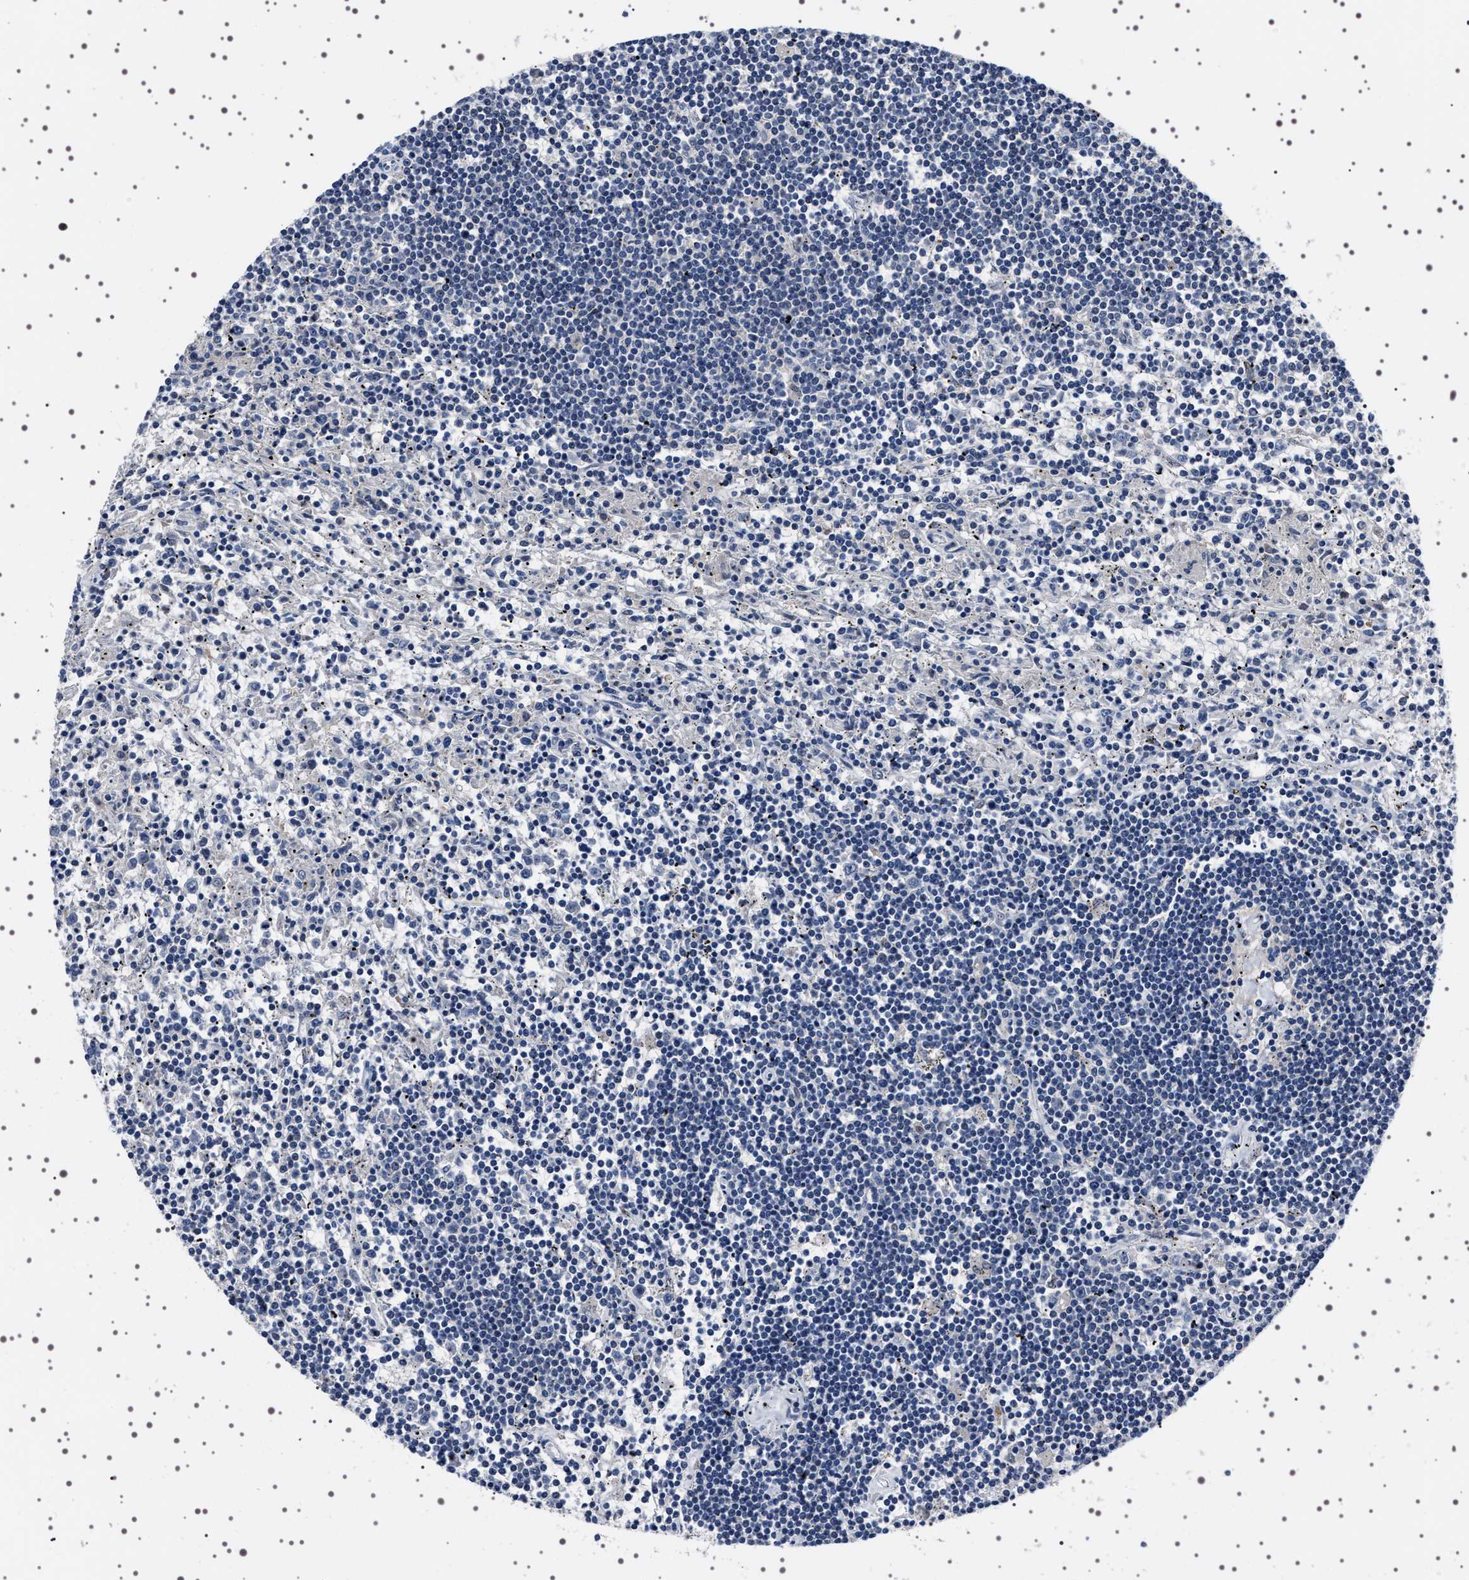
{"staining": {"intensity": "negative", "quantity": "none", "location": "none"}, "tissue": "lymphoma", "cell_type": "Tumor cells", "image_type": "cancer", "snomed": [{"axis": "morphology", "description": "Malignant lymphoma, non-Hodgkin's type, Low grade"}, {"axis": "topography", "description": "Spleen"}], "caption": "Protein analysis of lymphoma demonstrates no significant staining in tumor cells.", "gene": "TARBP1", "patient": {"sex": "male", "age": 76}}